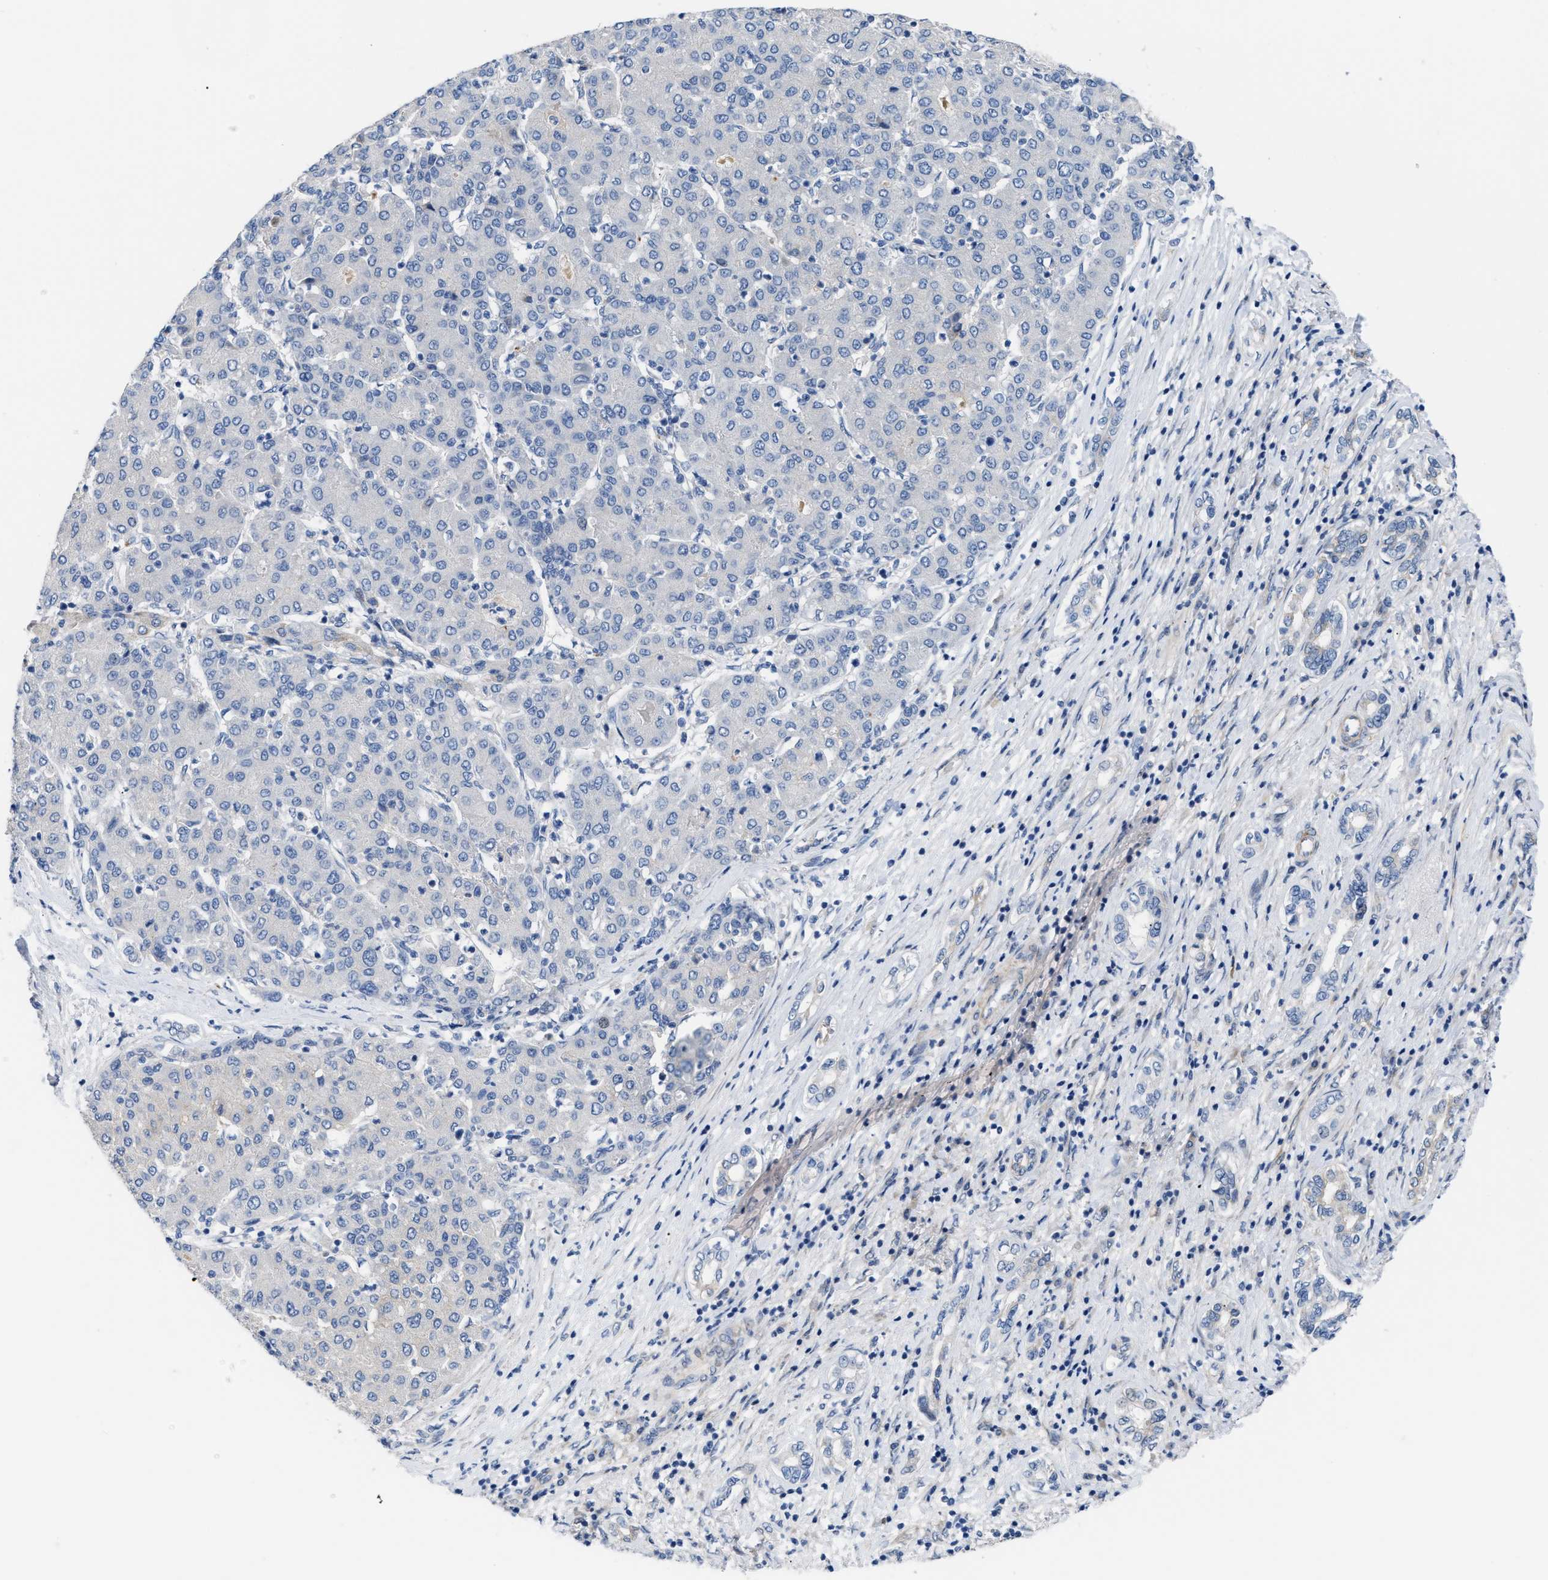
{"staining": {"intensity": "negative", "quantity": "none", "location": "none"}, "tissue": "liver cancer", "cell_type": "Tumor cells", "image_type": "cancer", "snomed": [{"axis": "morphology", "description": "Carcinoma, Hepatocellular, NOS"}, {"axis": "topography", "description": "Liver"}], "caption": "A high-resolution histopathology image shows immunohistochemistry staining of liver cancer, which displays no significant staining in tumor cells.", "gene": "TFPI", "patient": {"sex": "male", "age": 65}}